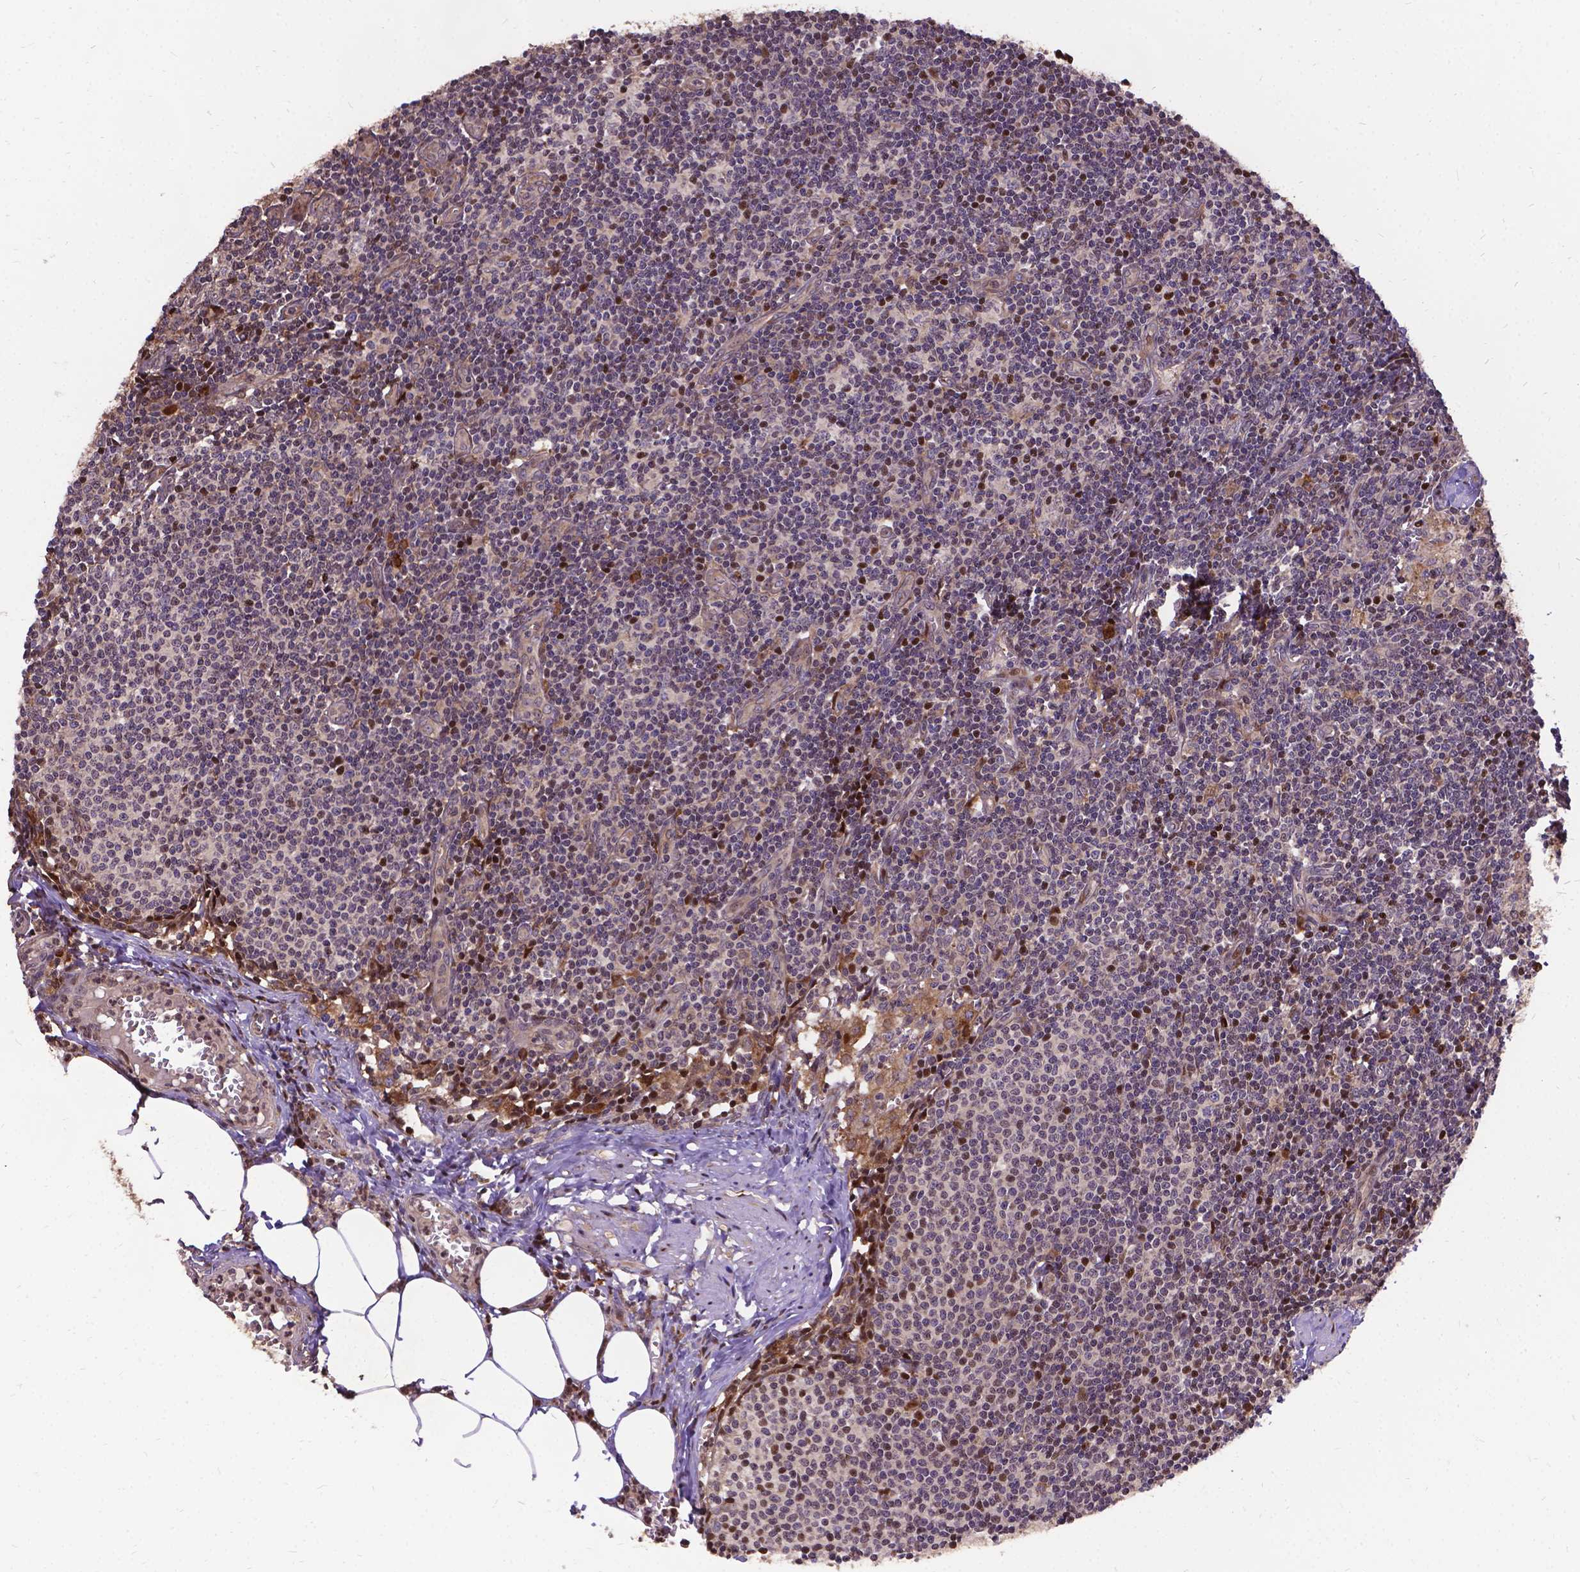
{"staining": {"intensity": "strong", "quantity": "<25%", "location": "cytoplasmic/membranous"}, "tissue": "lymph node", "cell_type": "Germinal center cells", "image_type": "normal", "snomed": [{"axis": "morphology", "description": "Normal tissue, NOS"}, {"axis": "topography", "description": "Lymph node"}], "caption": "This is a histology image of immunohistochemistry staining of benign lymph node, which shows strong staining in the cytoplasmic/membranous of germinal center cells.", "gene": "DENND6A", "patient": {"sex": "female", "age": 50}}